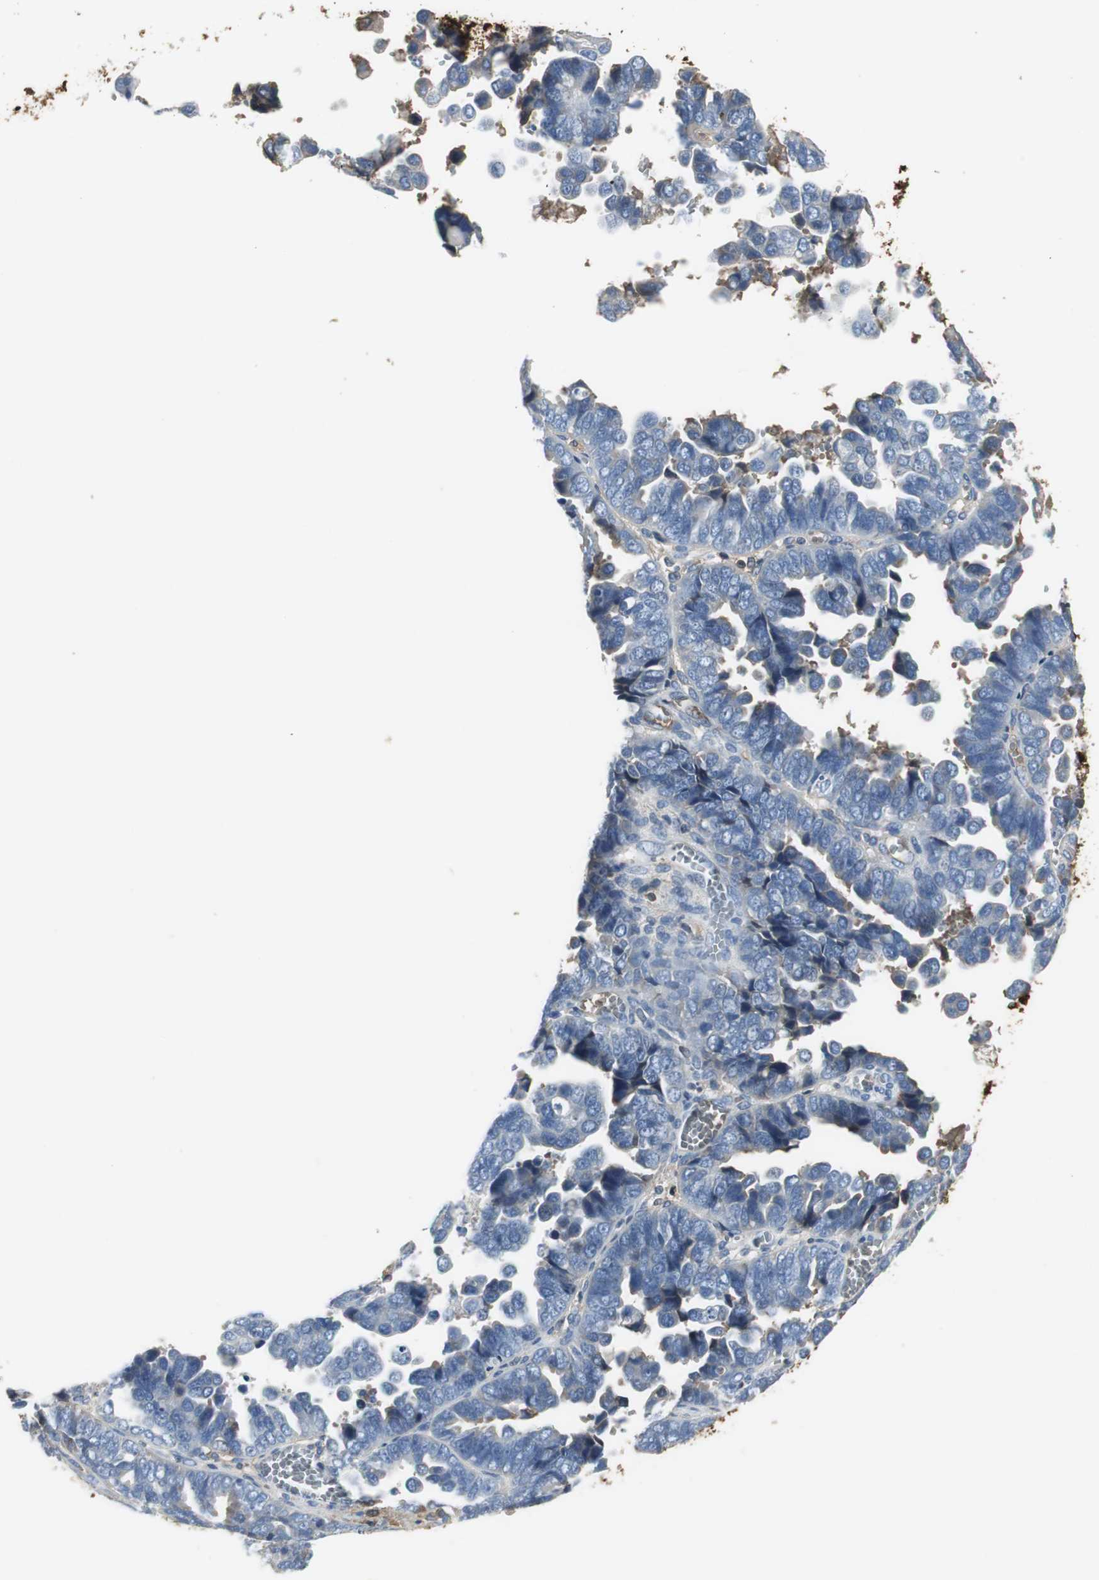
{"staining": {"intensity": "negative", "quantity": "none", "location": "none"}, "tissue": "endometrial cancer", "cell_type": "Tumor cells", "image_type": "cancer", "snomed": [{"axis": "morphology", "description": "Adenocarcinoma, NOS"}, {"axis": "topography", "description": "Endometrium"}], "caption": "IHC micrograph of human endometrial cancer stained for a protein (brown), which reveals no positivity in tumor cells. Brightfield microscopy of immunohistochemistry (IHC) stained with DAB (brown) and hematoxylin (blue), captured at high magnification.", "gene": "IGHA1", "patient": {"sex": "female", "age": 75}}